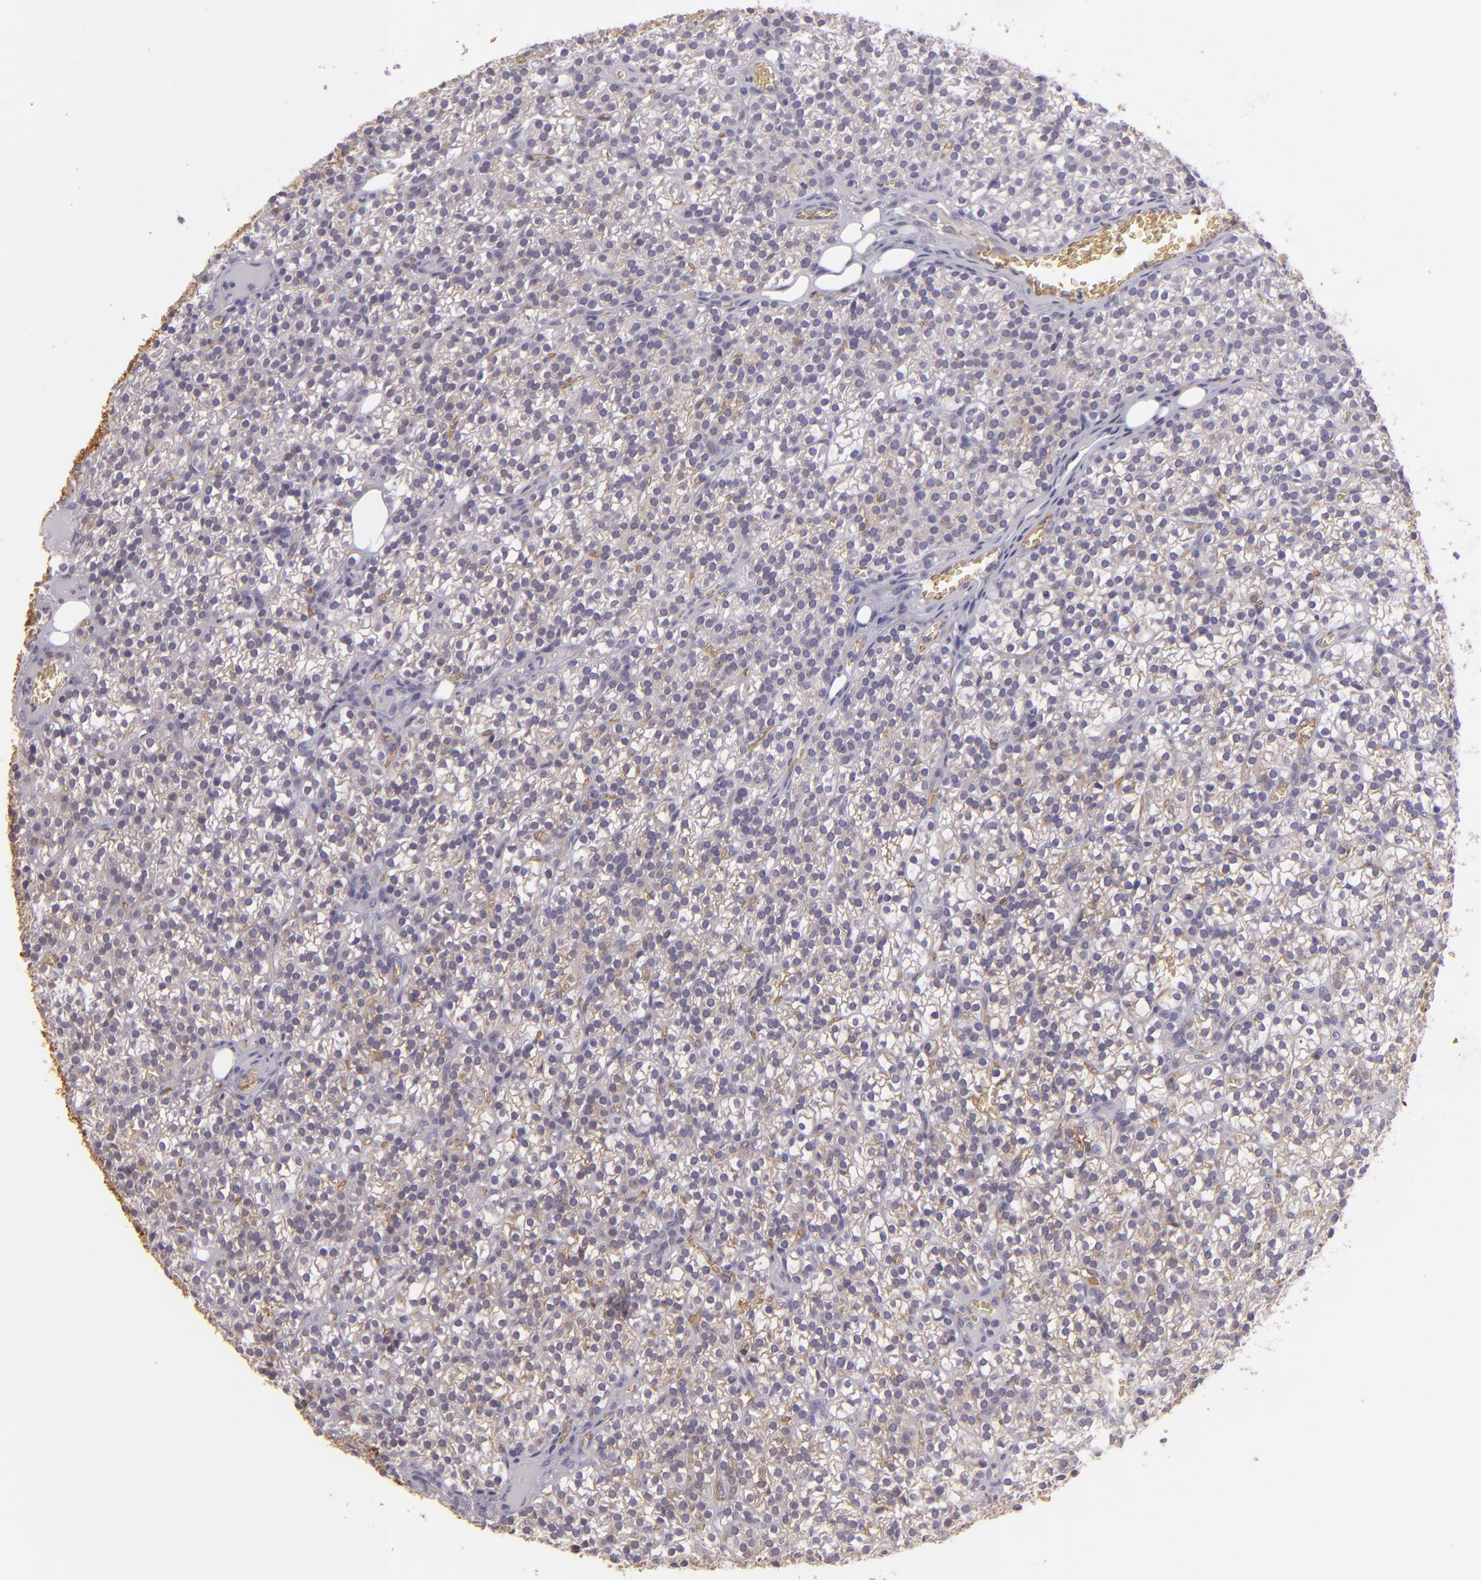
{"staining": {"intensity": "weak", "quantity": ">75%", "location": "cytoplasmic/membranous"}, "tissue": "parathyroid gland", "cell_type": "Glandular cells", "image_type": "normal", "snomed": [{"axis": "morphology", "description": "Normal tissue, NOS"}, {"axis": "topography", "description": "Parathyroid gland"}], "caption": "DAB immunohistochemical staining of benign human parathyroid gland demonstrates weak cytoplasmic/membranous protein staining in approximately >75% of glandular cells. The staining was performed using DAB (3,3'-diaminobenzidine), with brown indicating positive protein expression. Nuclei are stained blue with hematoxylin.", "gene": "ACE", "patient": {"sex": "female", "age": 17}}